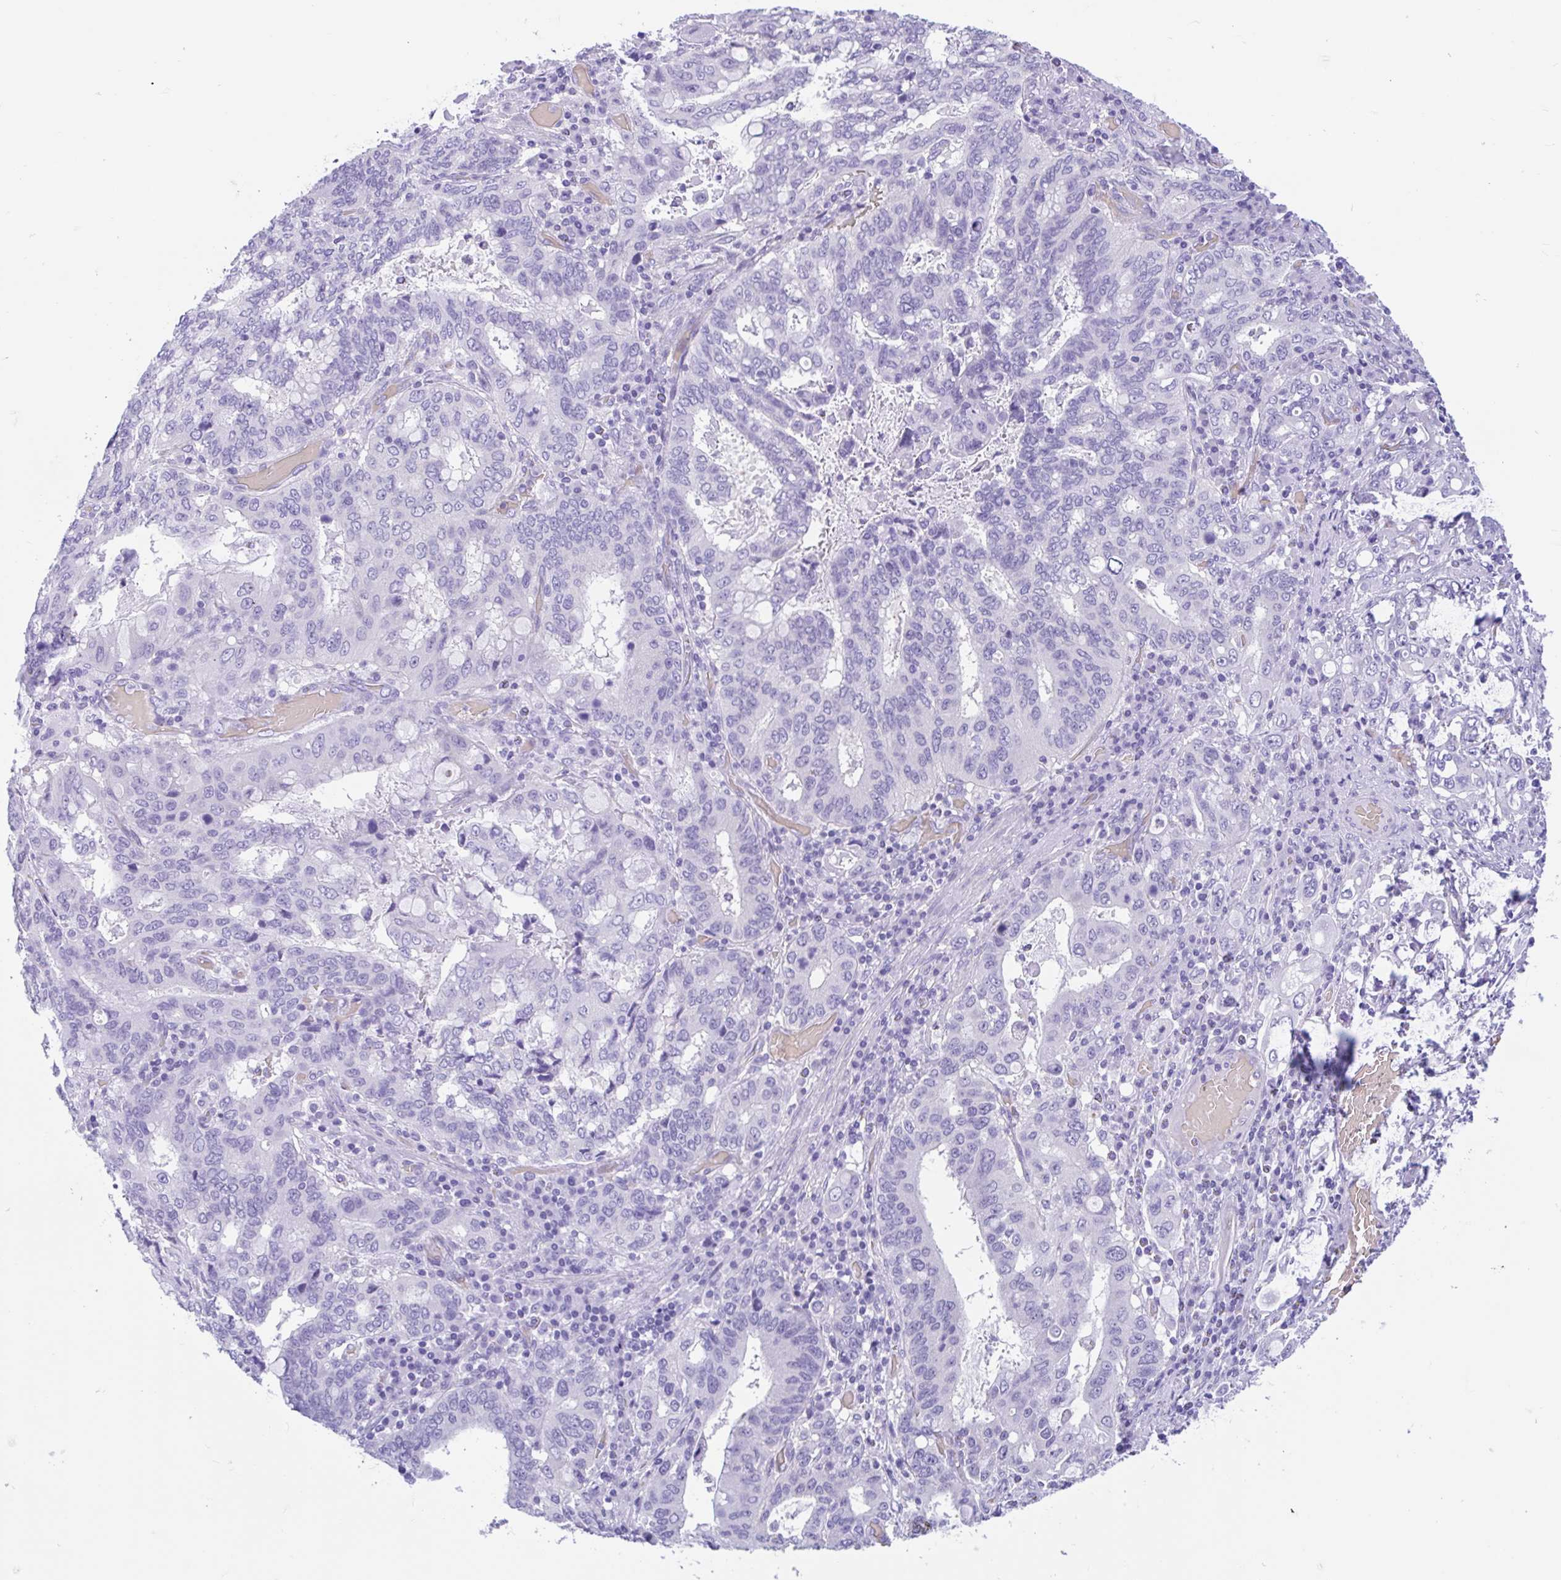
{"staining": {"intensity": "negative", "quantity": "none", "location": "none"}, "tissue": "stomach cancer", "cell_type": "Tumor cells", "image_type": "cancer", "snomed": [{"axis": "morphology", "description": "Adenocarcinoma, NOS"}, {"axis": "topography", "description": "Stomach, upper"}, {"axis": "topography", "description": "Stomach"}], "caption": "Stomach cancer stained for a protein using immunohistochemistry (IHC) shows no staining tumor cells.", "gene": "TMEM79", "patient": {"sex": "male", "age": 62}}